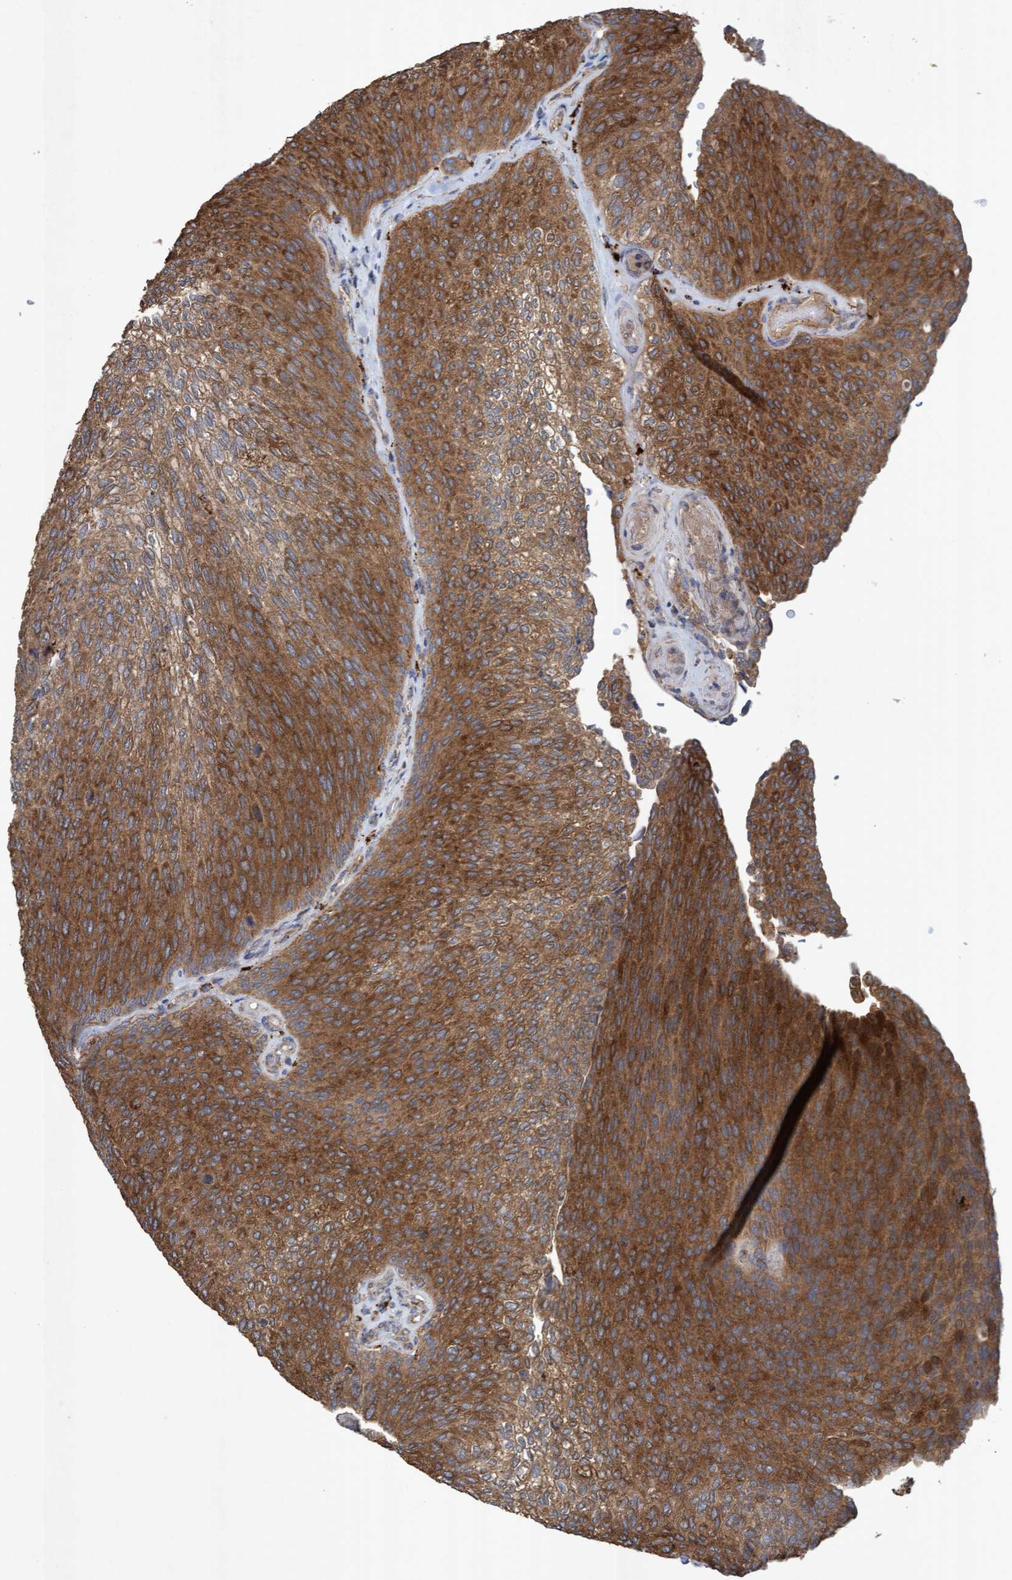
{"staining": {"intensity": "moderate", "quantity": ">75%", "location": "cytoplasmic/membranous"}, "tissue": "urothelial cancer", "cell_type": "Tumor cells", "image_type": "cancer", "snomed": [{"axis": "morphology", "description": "Urothelial carcinoma, Low grade"}, {"axis": "topography", "description": "Urinary bladder"}], "caption": "Urothelial cancer was stained to show a protein in brown. There is medium levels of moderate cytoplasmic/membranous positivity in about >75% of tumor cells. The protein is stained brown, and the nuclei are stained in blue (DAB (3,3'-diaminobenzidine) IHC with brightfield microscopy, high magnification).", "gene": "ATPAF2", "patient": {"sex": "female", "age": 79}}